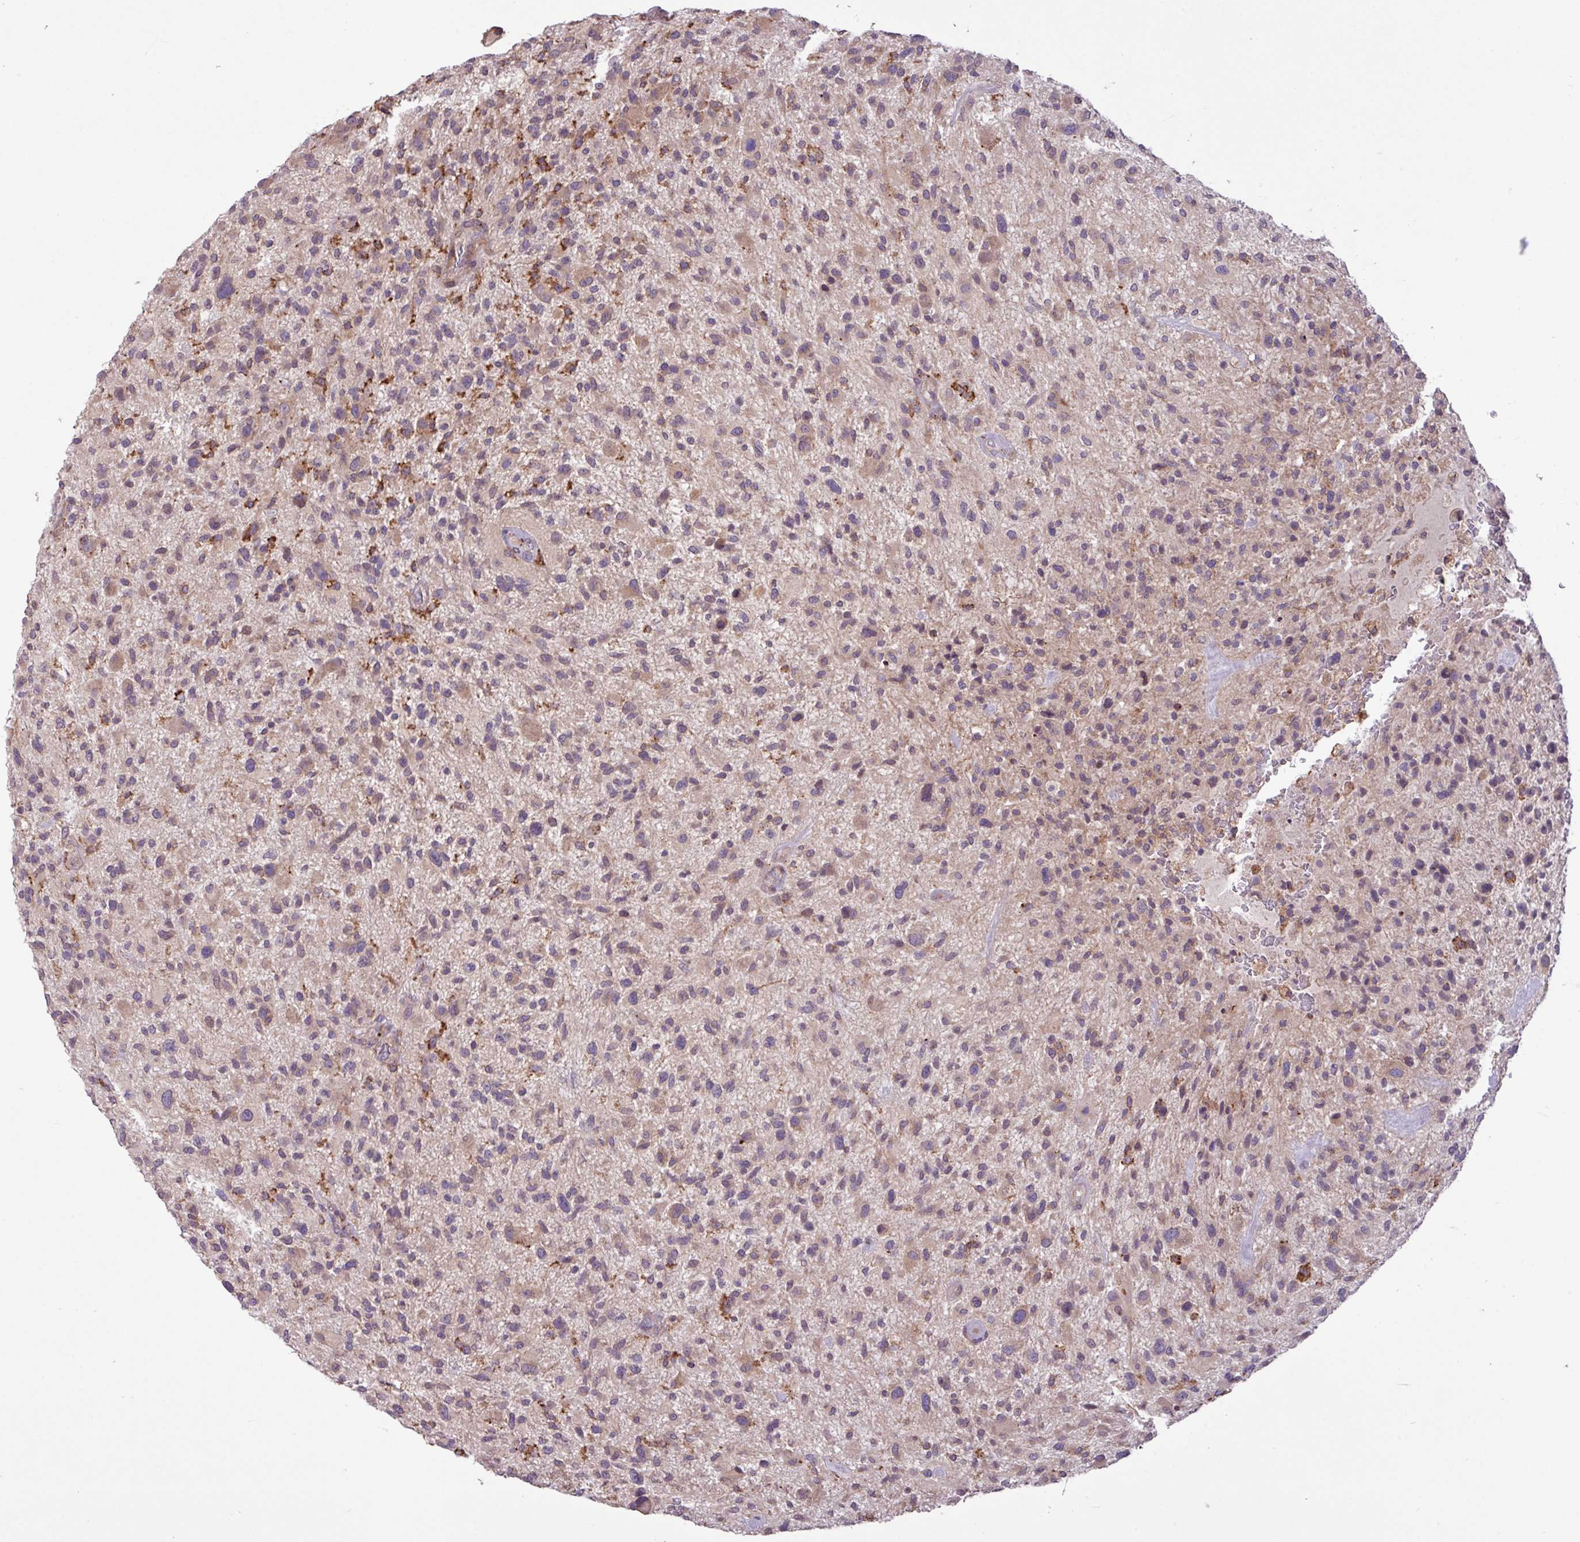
{"staining": {"intensity": "weak", "quantity": "25%-75%", "location": "cytoplasmic/membranous"}, "tissue": "glioma", "cell_type": "Tumor cells", "image_type": "cancer", "snomed": [{"axis": "morphology", "description": "Glioma, malignant, High grade"}, {"axis": "topography", "description": "Brain"}], "caption": "Immunohistochemistry (IHC) micrograph of neoplastic tissue: human glioma stained using IHC shows low levels of weak protein expression localized specifically in the cytoplasmic/membranous of tumor cells, appearing as a cytoplasmic/membranous brown color.", "gene": "ARHGEF25", "patient": {"sex": "male", "age": 47}}